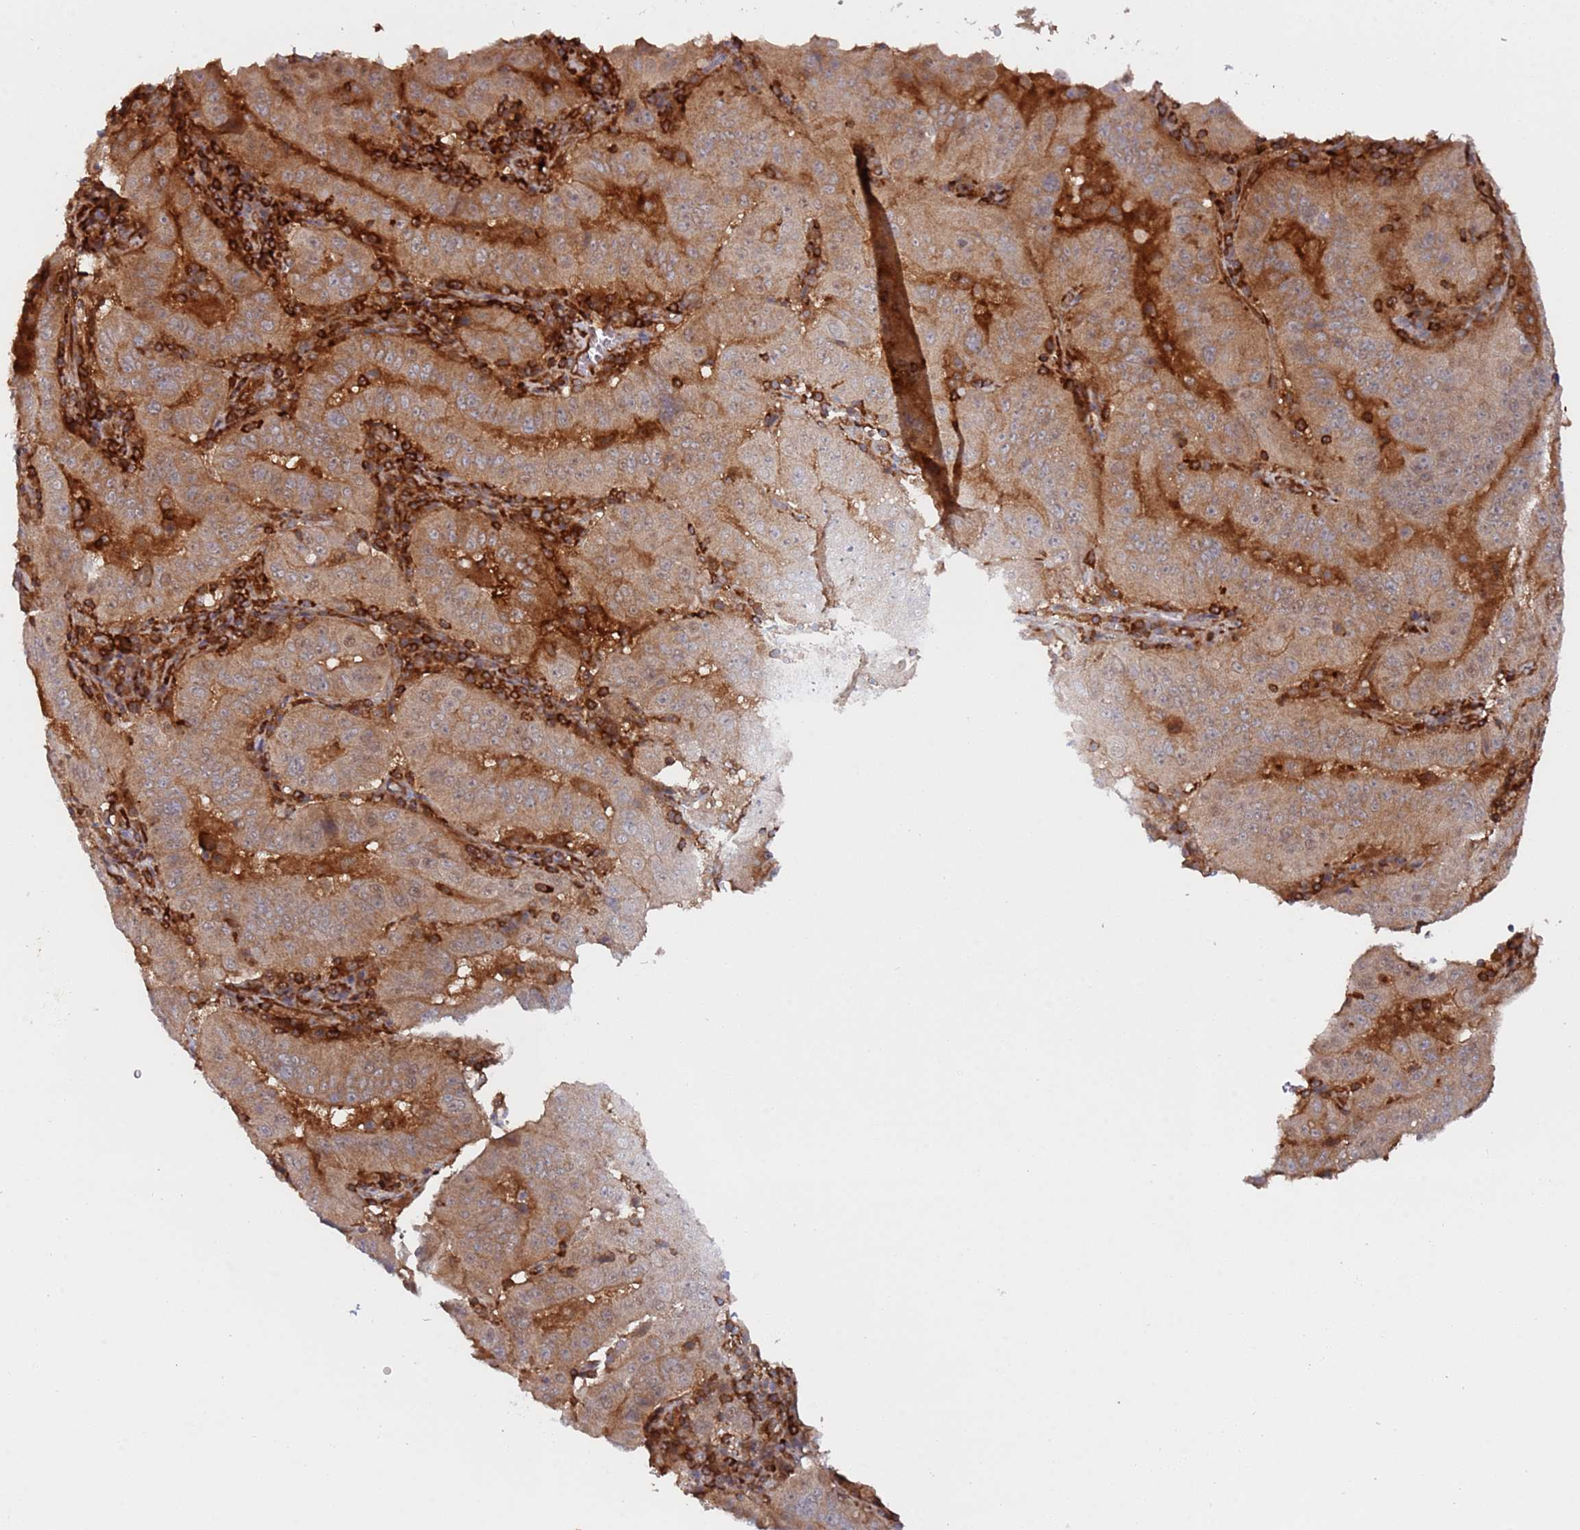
{"staining": {"intensity": "moderate", "quantity": ">75%", "location": "cytoplasmic/membranous"}, "tissue": "pancreatic cancer", "cell_type": "Tumor cells", "image_type": "cancer", "snomed": [{"axis": "morphology", "description": "Adenocarcinoma, NOS"}, {"axis": "topography", "description": "Pancreas"}], "caption": "The micrograph shows staining of pancreatic cancer (adenocarcinoma), revealing moderate cytoplasmic/membranous protein positivity (brown color) within tumor cells.", "gene": "DDX60", "patient": {"sex": "male", "age": 63}}